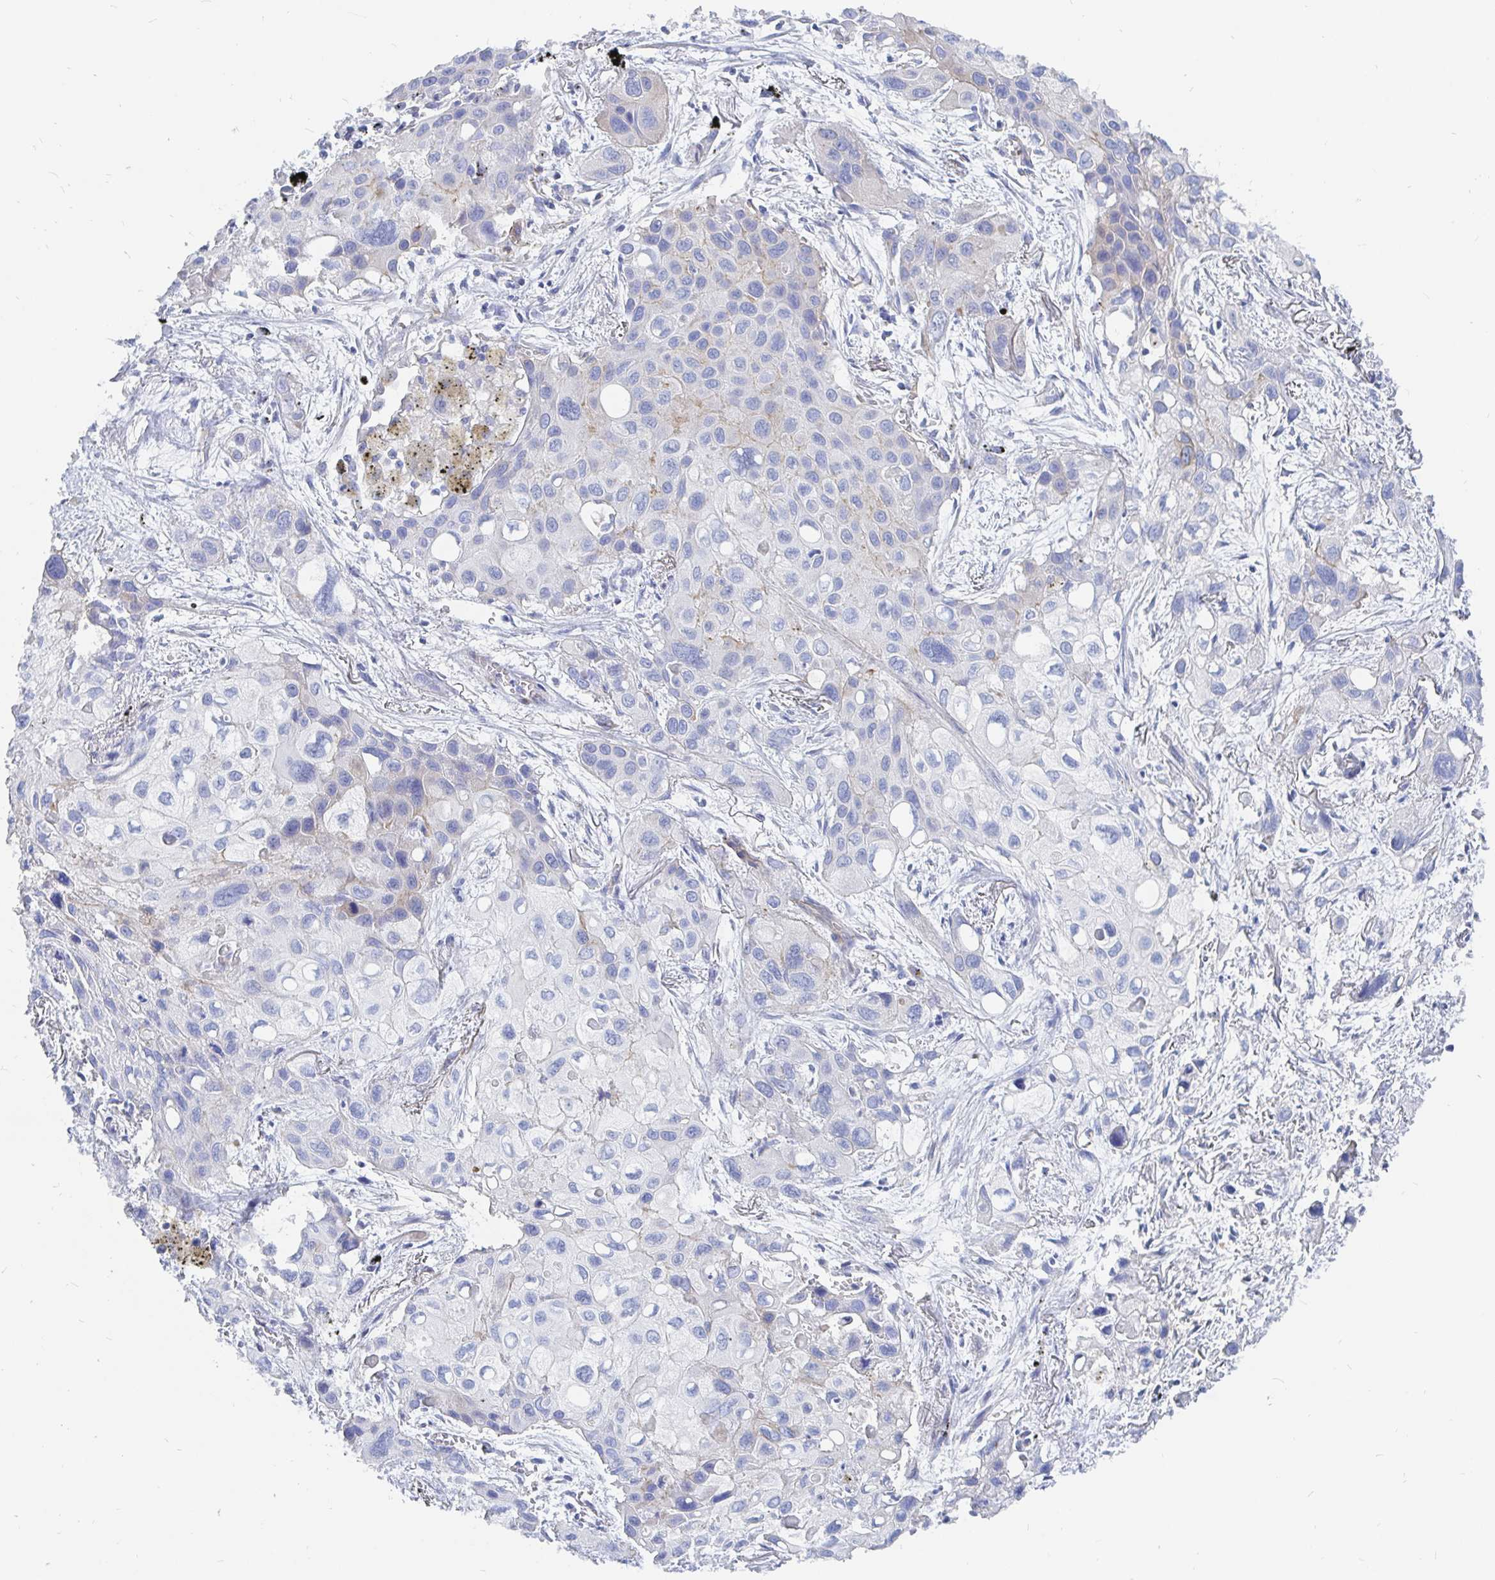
{"staining": {"intensity": "negative", "quantity": "none", "location": "none"}, "tissue": "lung cancer", "cell_type": "Tumor cells", "image_type": "cancer", "snomed": [{"axis": "morphology", "description": "Squamous cell carcinoma, NOS"}, {"axis": "morphology", "description": "Squamous cell carcinoma, metastatic, NOS"}, {"axis": "topography", "description": "Lung"}], "caption": "Image shows no significant protein positivity in tumor cells of lung cancer (squamous cell carcinoma). (Stains: DAB IHC with hematoxylin counter stain, Microscopy: brightfield microscopy at high magnification).", "gene": "COX16", "patient": {"sex": "male", "age": 59}}